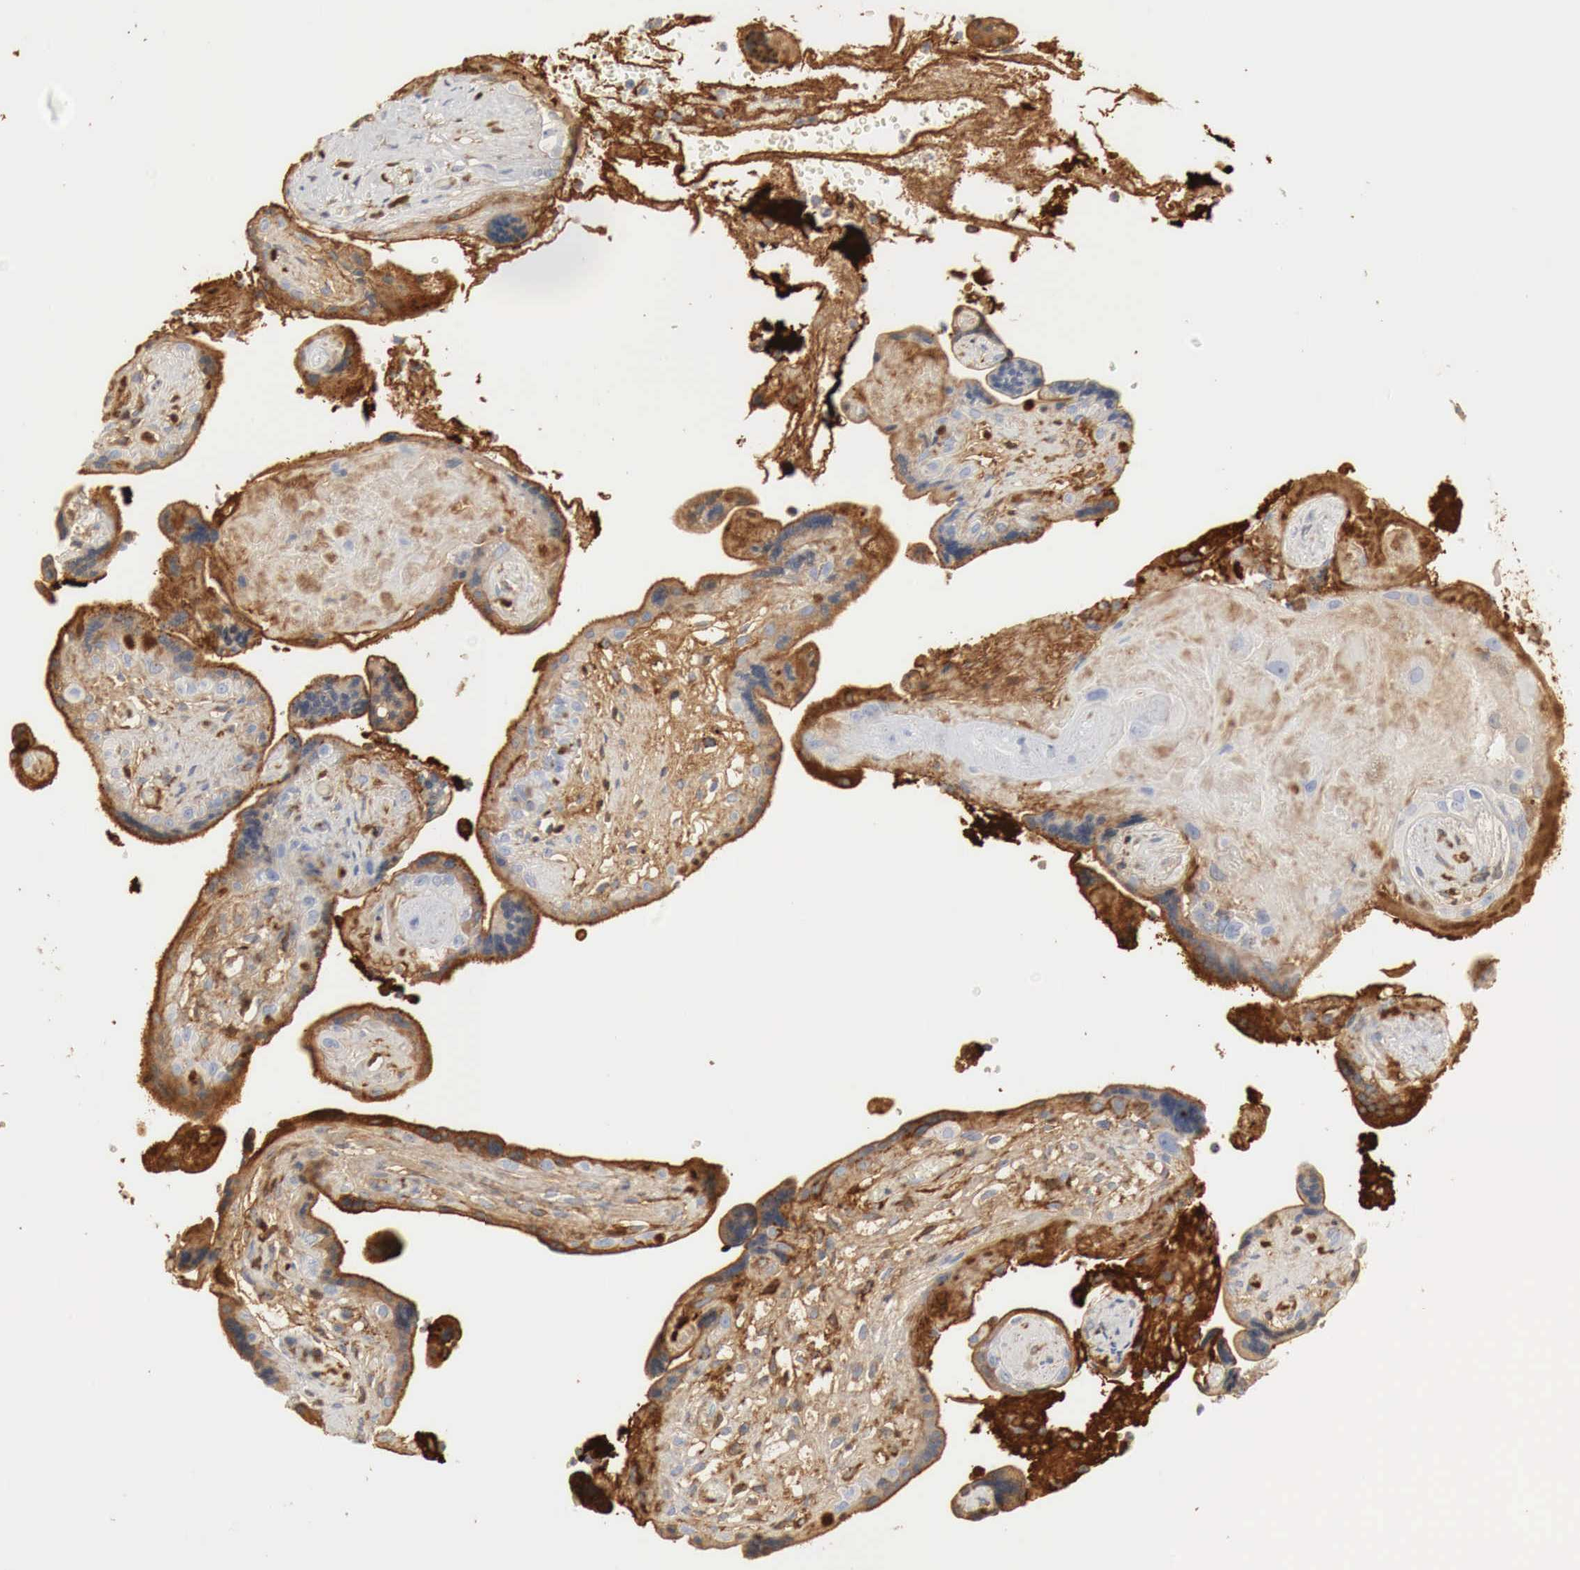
{"staining": {"intensity": "weak", "quantity": "25%-75%", "location": "cytoplasmic/membranous"}, "tissue": "placenta", "cell_type": "Decidual cells", "image_type": "normal", "snomed": [{"axis": "morphology", "description": "Normal tissue, NOS"}, {"axis": "topography", "description": "Placenta"}], "caption": "Approximately 25%-75% of decidual cells in normal human placenta display weak cytoplasmic/membranous protein positivity as visualized by brown immunohistochemical staining.", "gene": "IGLC3", "patient": {"sex": "female", "age": 24}}